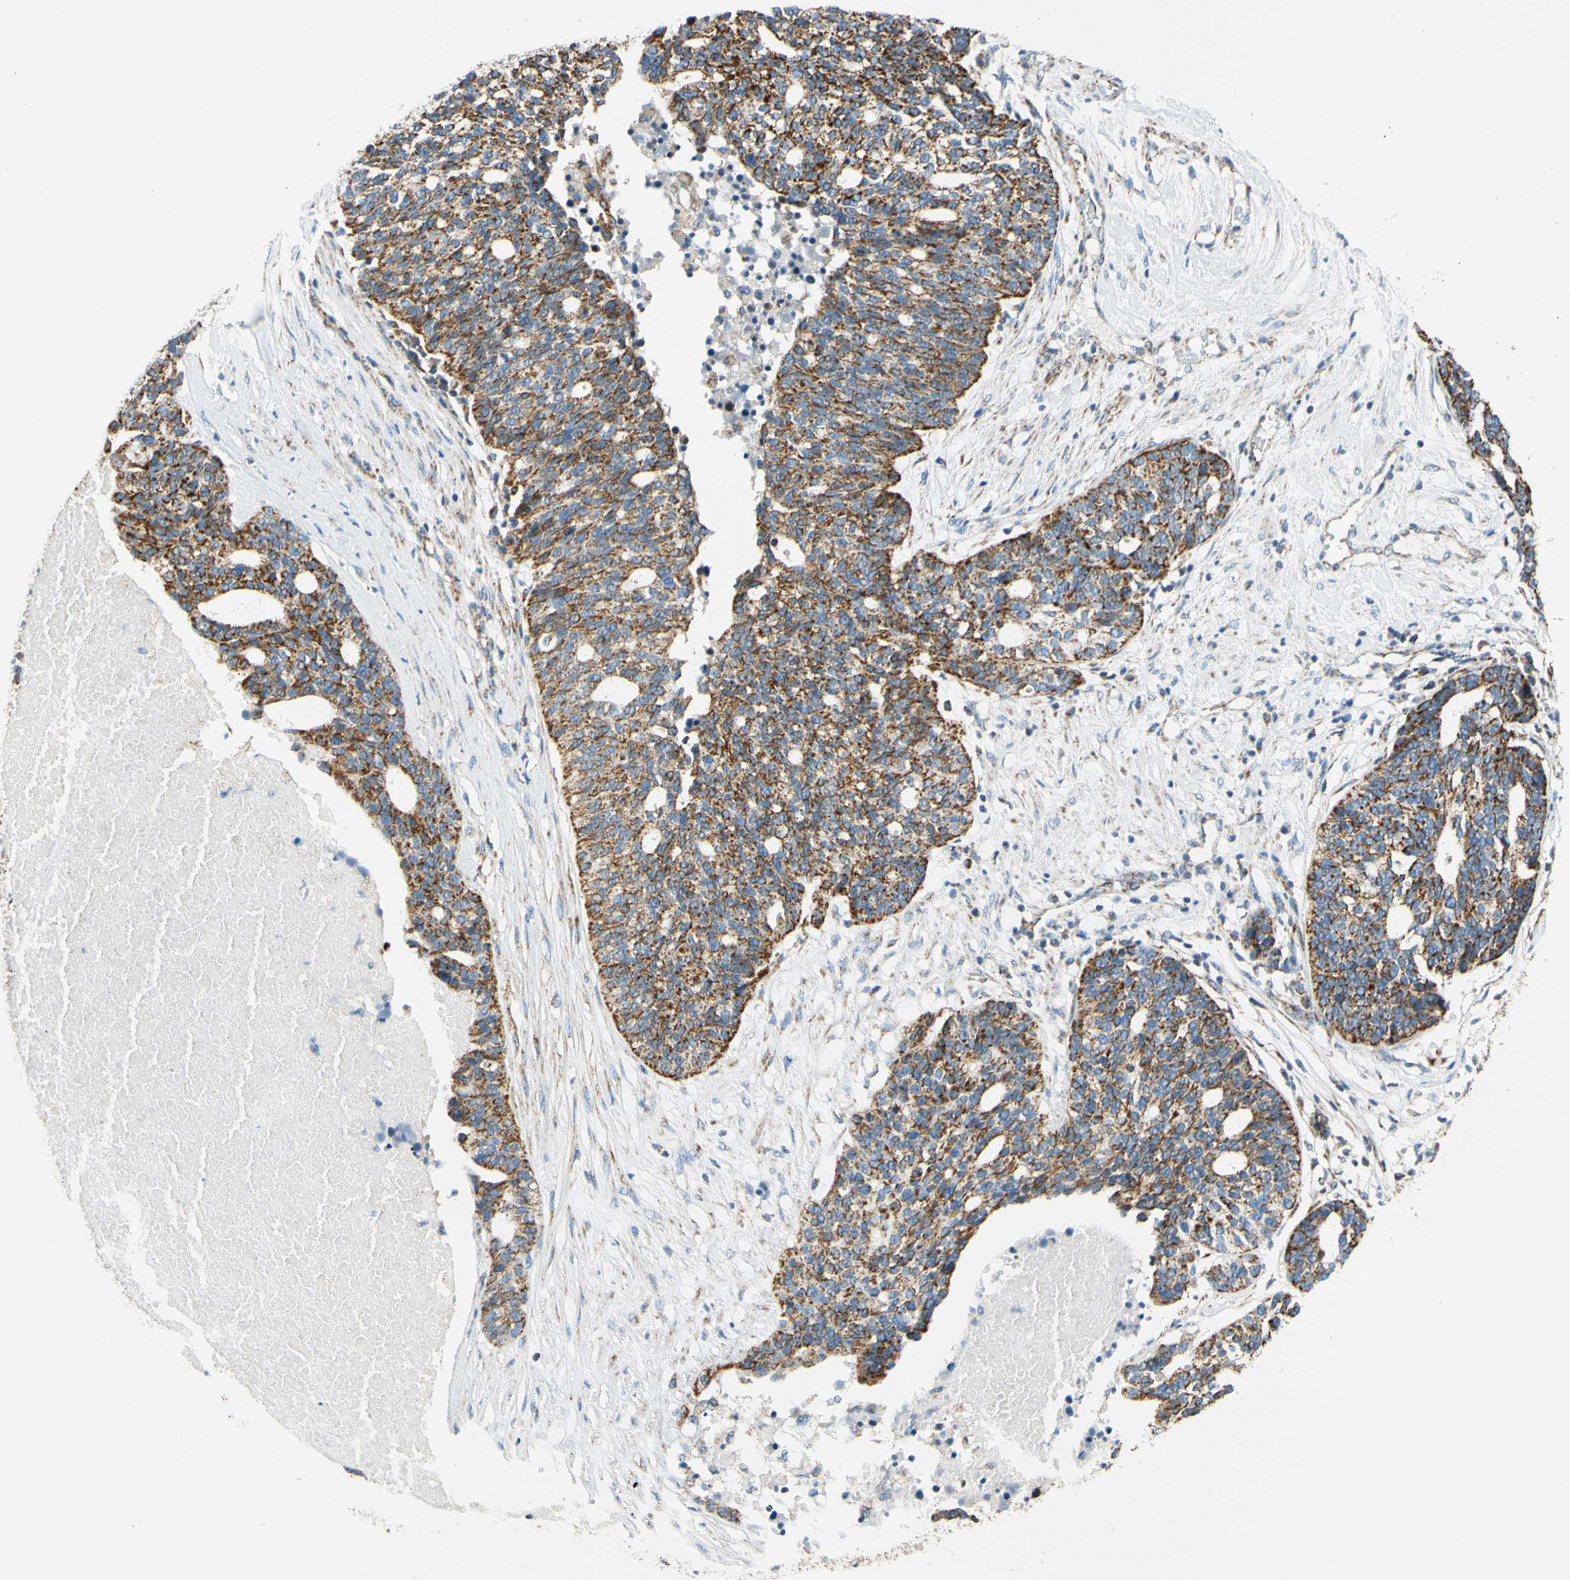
{"staining": {"intensity": "strong", "quantity": ">75%", "location": "cytoplasmic/membranous"}, "tissue": "ovarian cancer", "cell_type": "Tumor cells", "image_type": "cancer", "snomed": [{"axis": "morphology", "description": "Cystadenocarcinoma, serous, NOS"}, {"axis": "topography", "description": "Ovary"}], "caption": "A high amount of strong cytoplasmic/membranous staining is present in approximately >75% of tumor cells in ovarian cancer tissue.", "gene": "MAVS", "patient": {"sex": "female", "age": 59}}